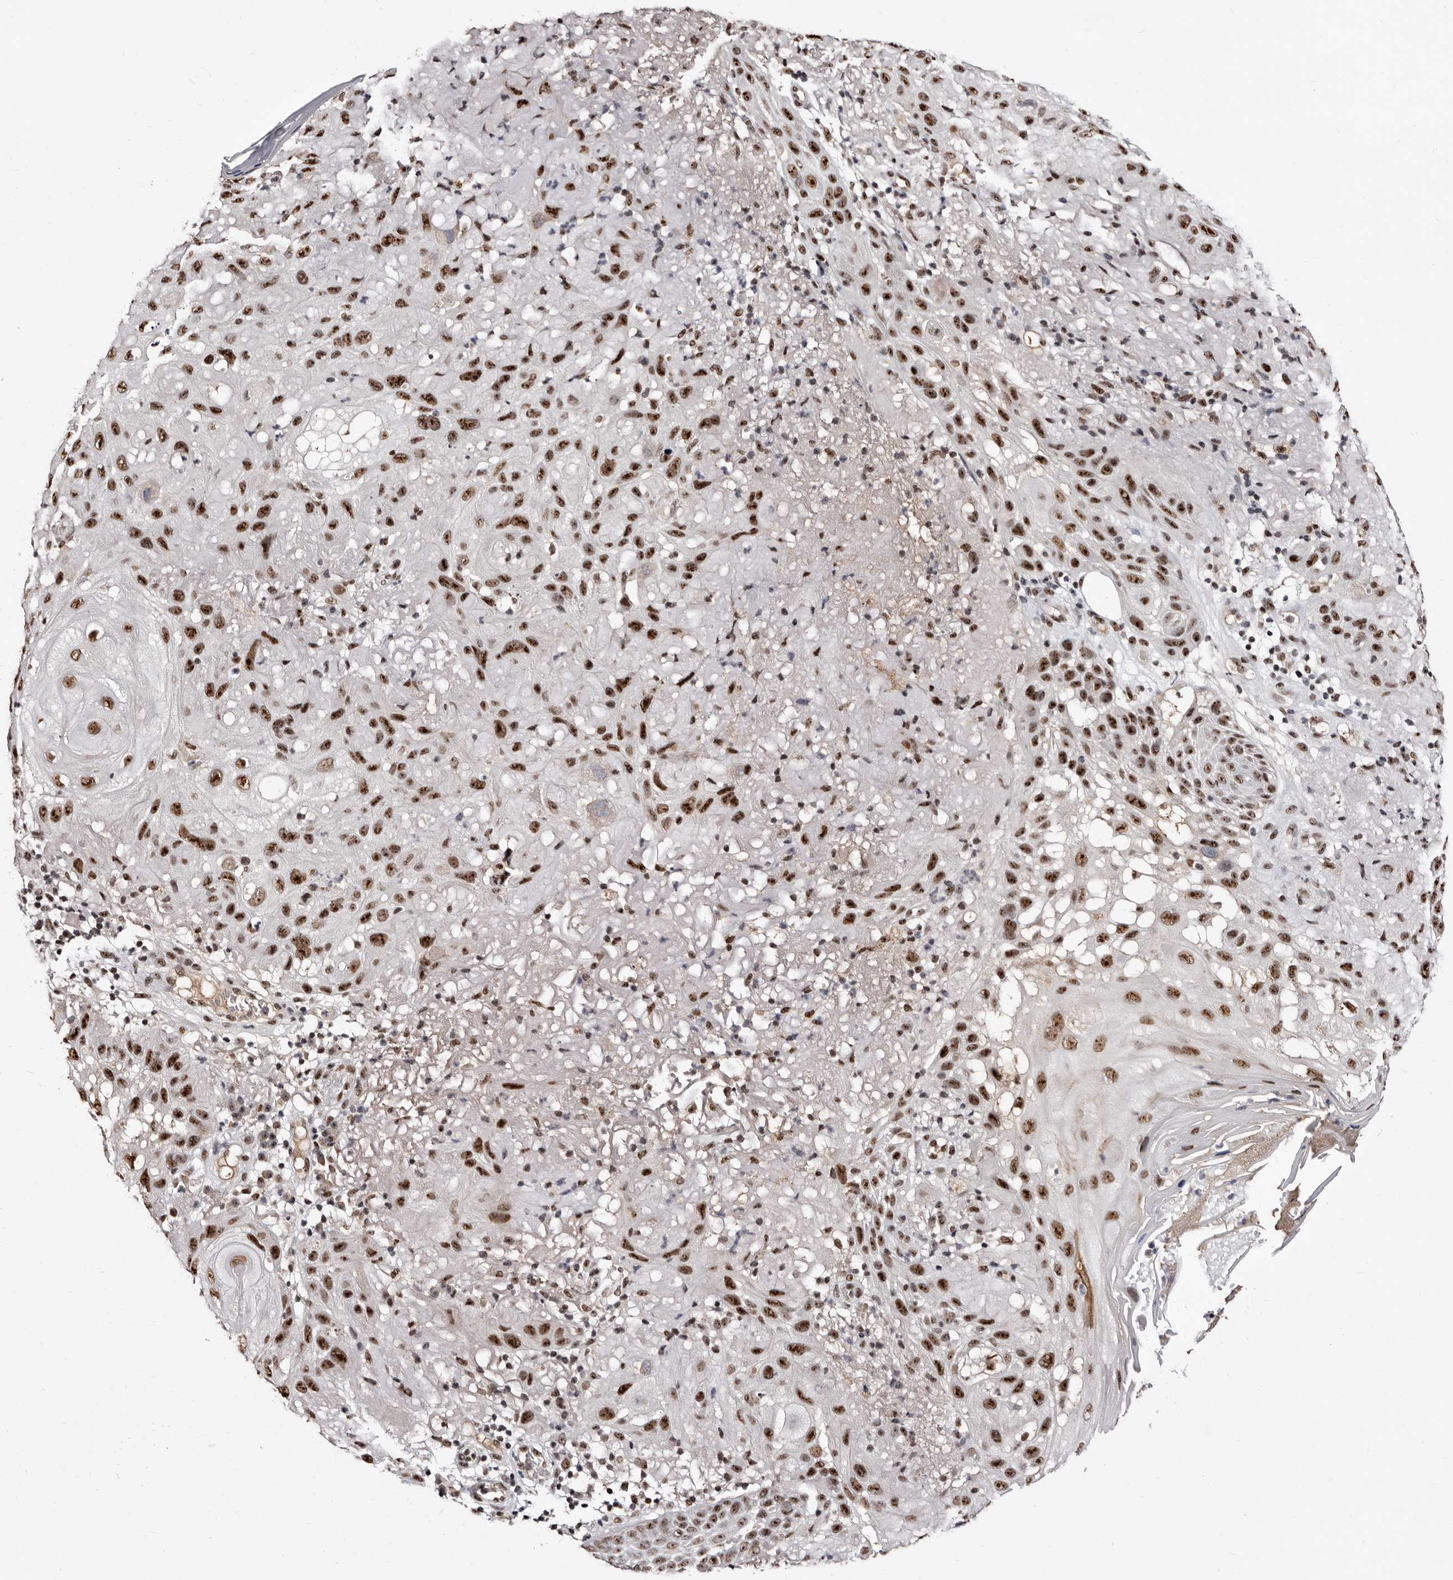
{"staining": {"intensity": "moderate", "quantity": ">75%", "location": "nuclear"}, "tissue": "skin cancer", "cell_type": "Tumor cells", "image_type": "cancer", "snomed": [{"axis": "morphology", "description": "Normal tissue, NOS"}, {"axis": "morphology", "description": "Squamous cell carcinoma, NOS"}, {"axis": "topography", "description": "Skin"}], "caption": "Moderate nuclear positivity for a protein is present in about >75% of tumor cells of squamous cell carcinoma (skin) using immunohistochemistry.", "gene": "ANAPC11", "patient": {"sex": "female", "age": 96}}